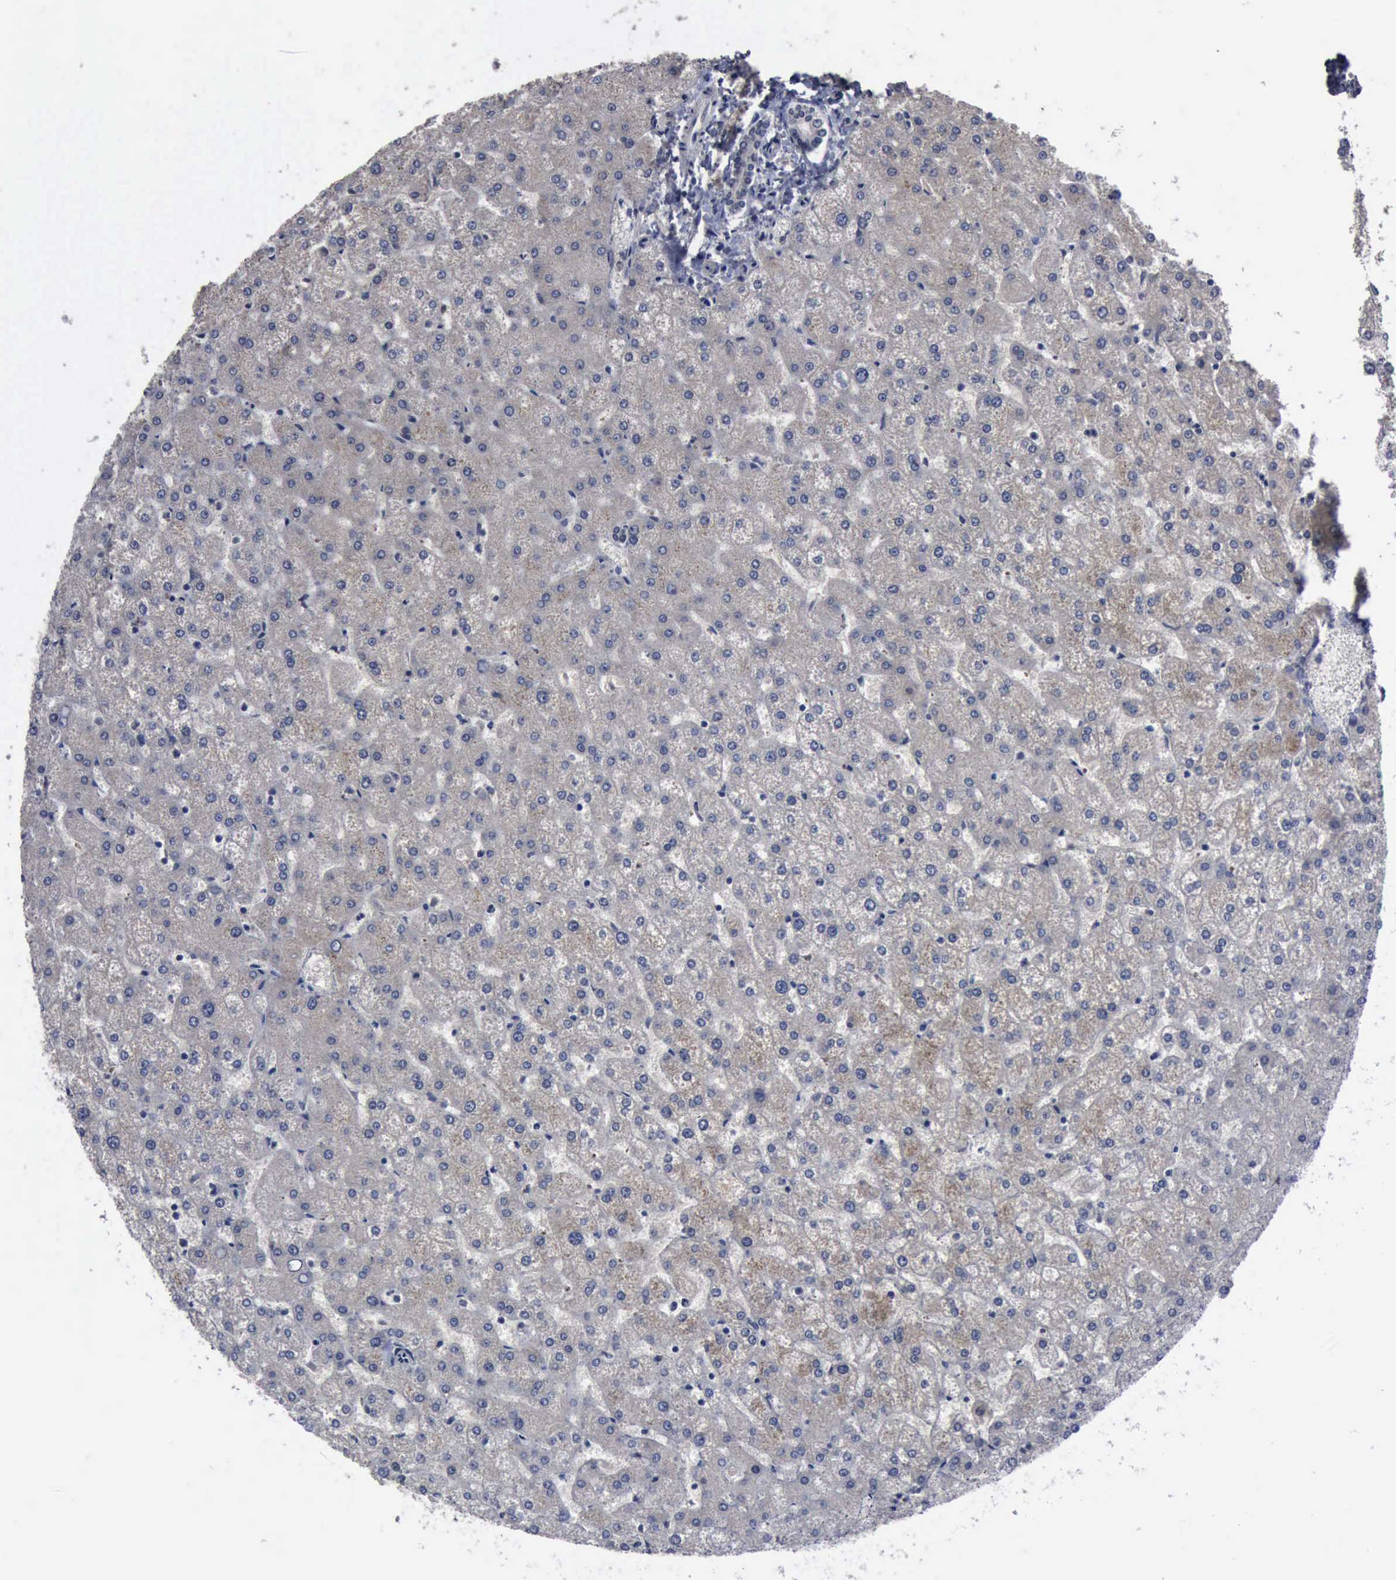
{"staining": {"intensity": "weak", "quantity": ">75%", "location": "cytoplasmic/membranous"}, "tissue": "liver", "cell_type": "Cholangiocytes", "image_type": "normal", "snomed": [{"axis": "morphology", "description": "Normal tissue, NOS"}, {"axis": "topography", "description": "Liver"}], "caption": "IHC image of benign liver: human liver stained using immunohistochemistry (IHC) displays low levels of weak protein expression localized specifically in the cytoplasmic/membranous of cholangiocytes, appearing as a cytoplasmic/membranous brown color.", "gene": "MYO18B", "patient": {"sex": "female", "age": 32}}